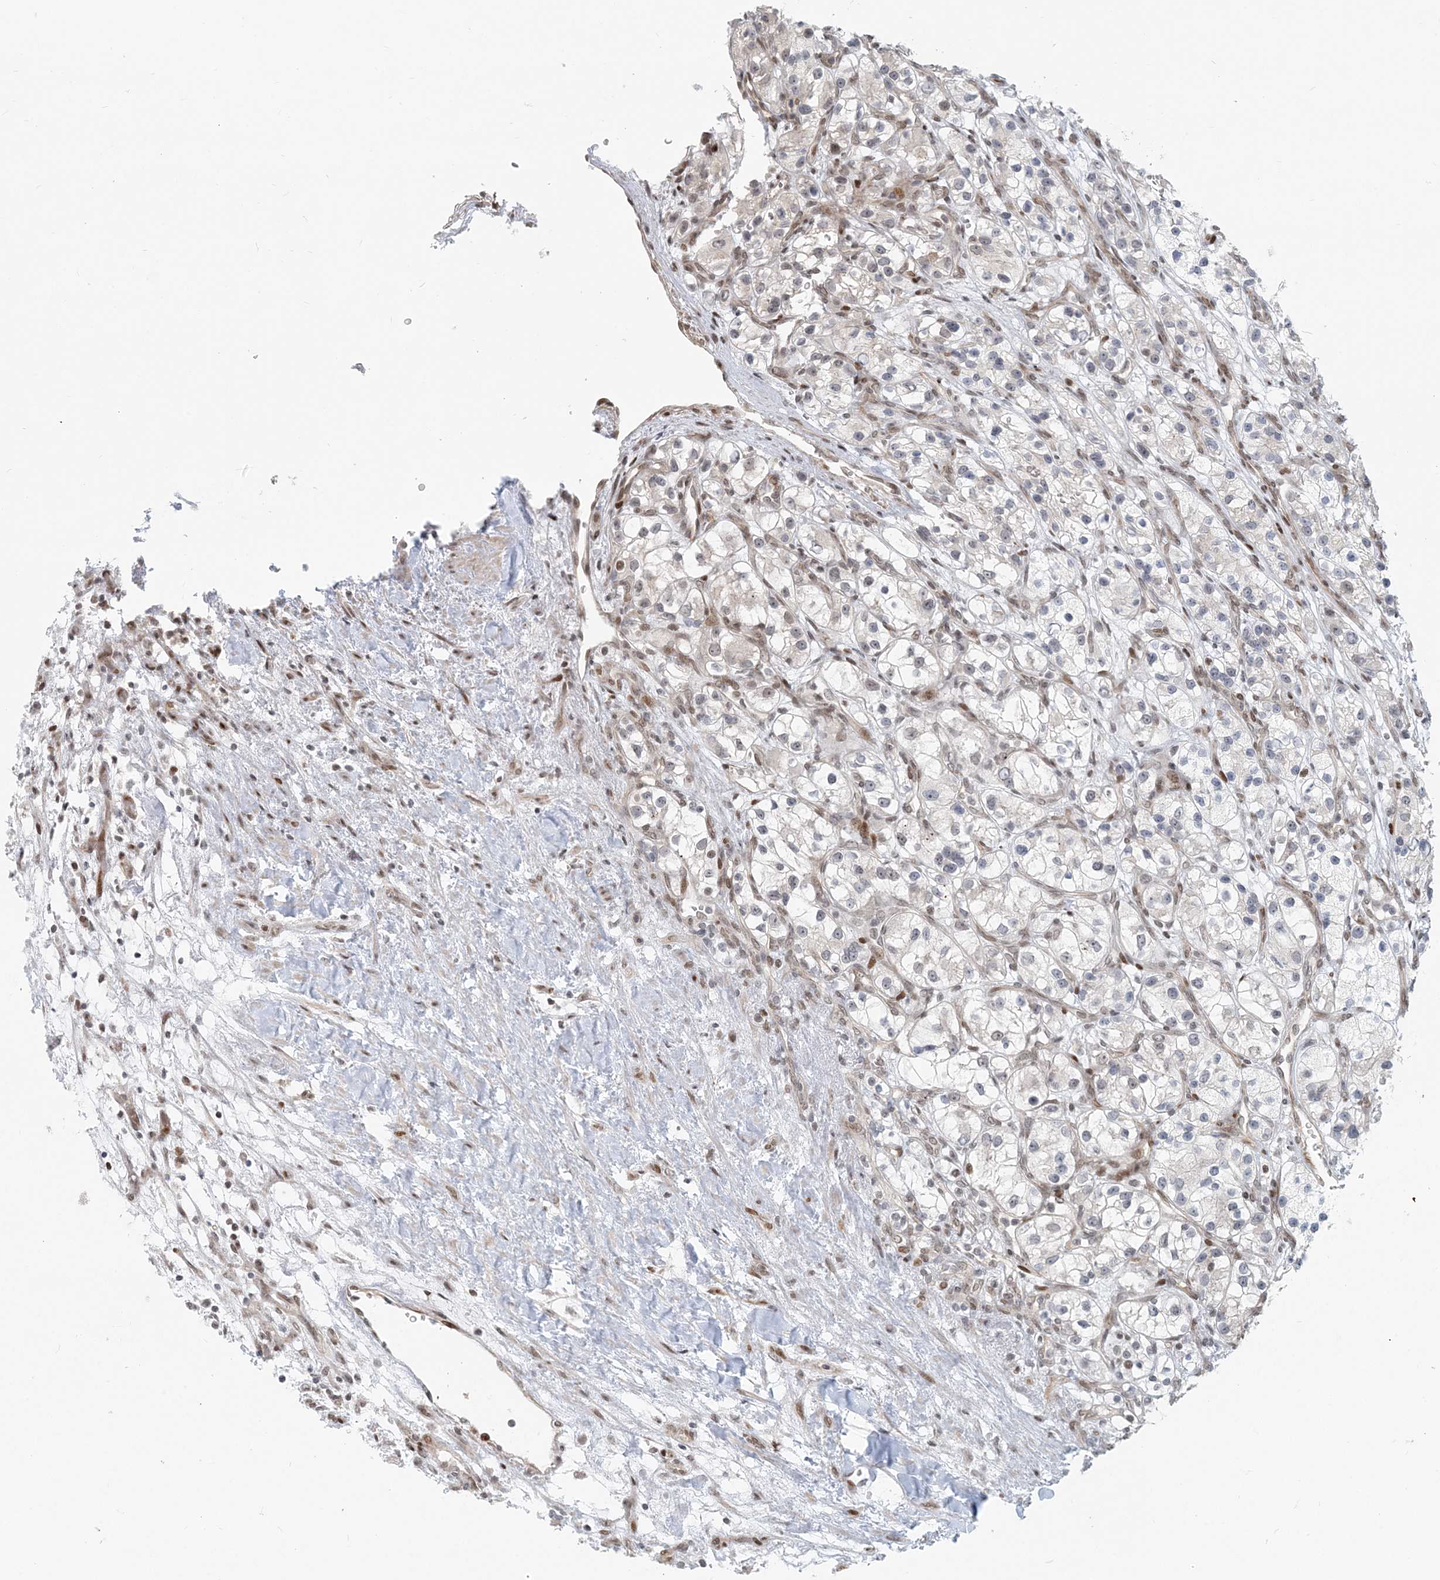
{"staining": {"intensity": "negative", "quantity": "none", "location": "none"}, "tissue": "renal cancer", "cell_type": "Tumor cells", "image_type": "cancer", "snomed": [{"axis": "morphology", "description": "Adenocarcinoma, NOS"}, {"axis": "topography", "description": "Kidney"}], "caption": "Tumor cells are negative for brown protein staining in renal cancer (adenocarcinoma).", "gene": "BAZ1B", "patient": {"sex": "female", "age": 57}}